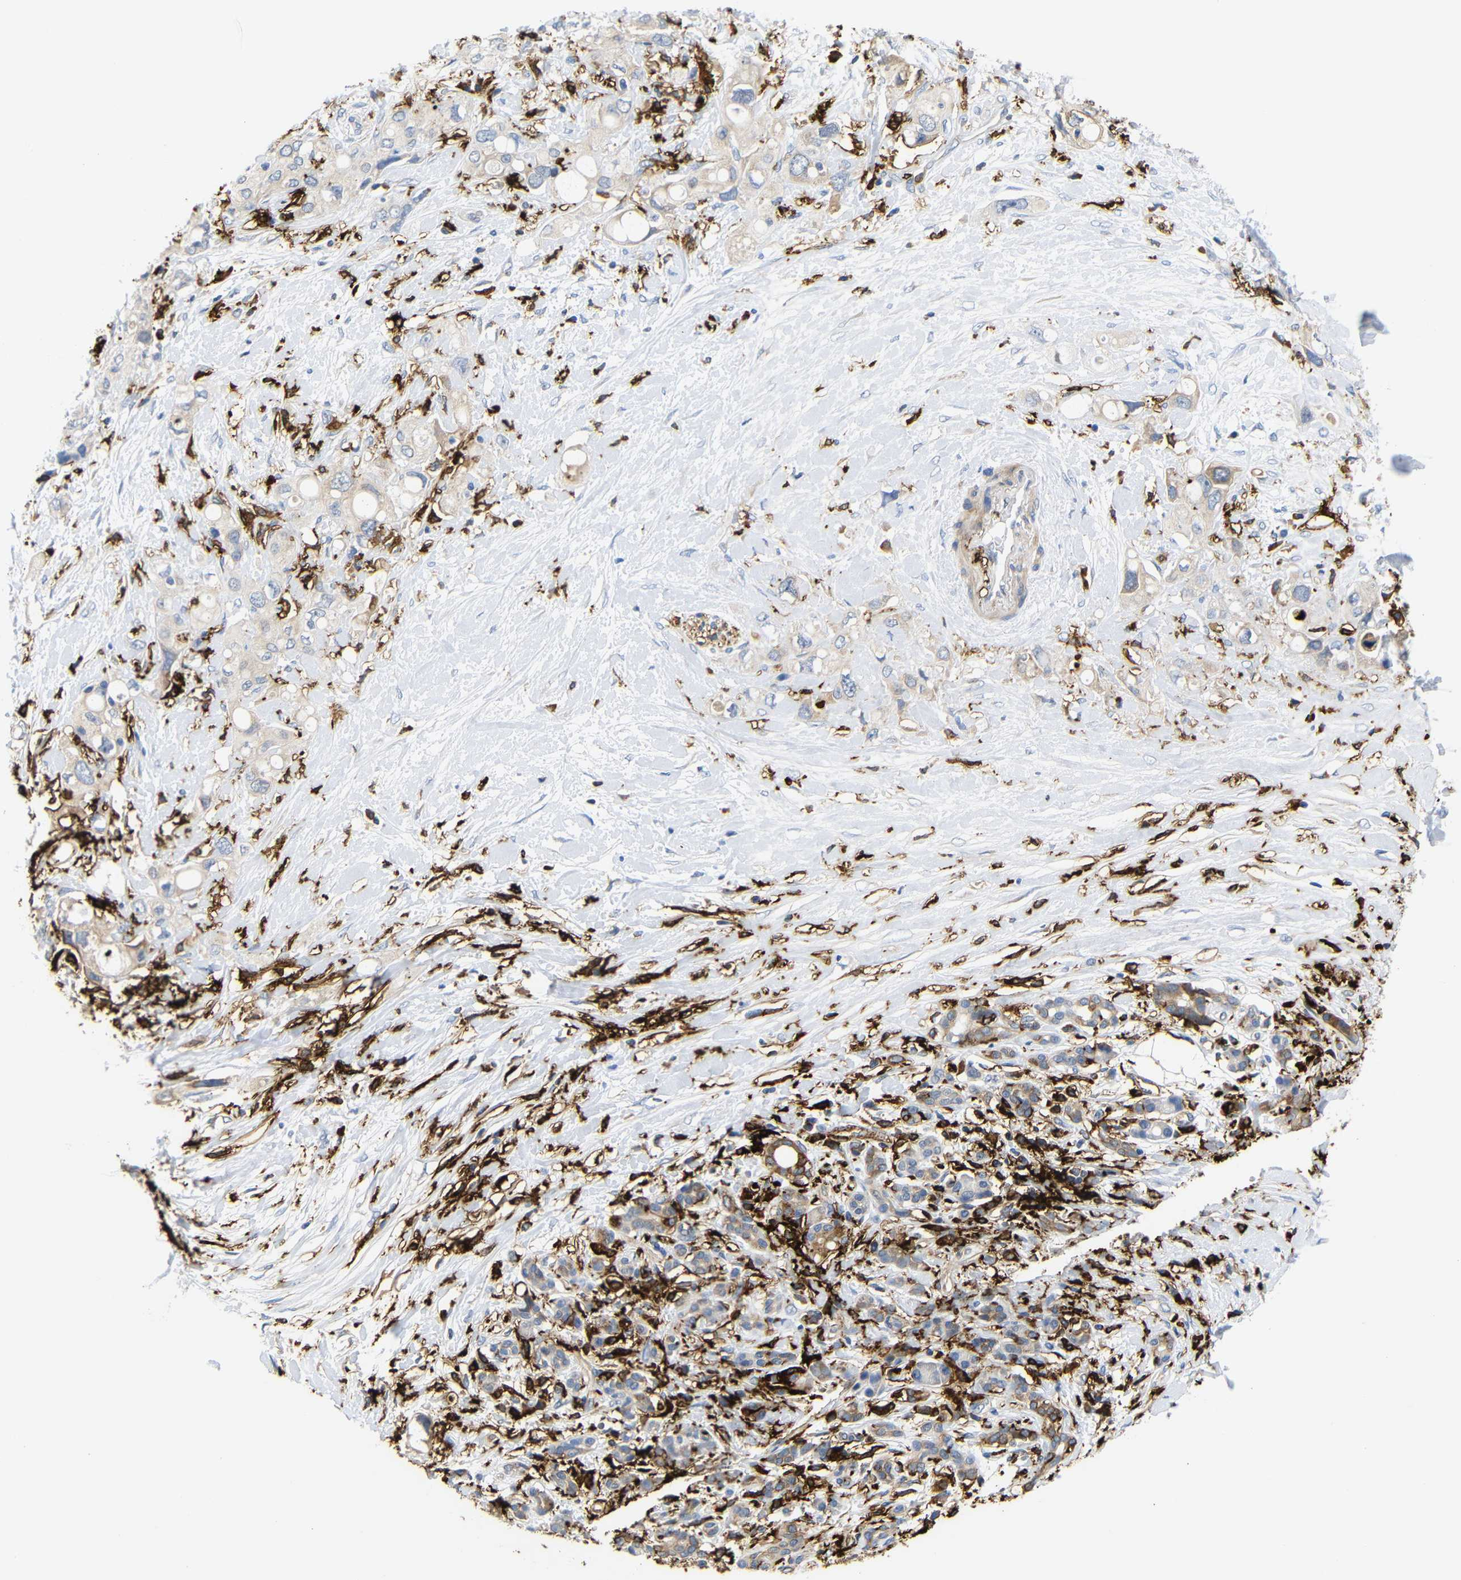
{"staining": {"intensity": "weak", "quantity": ">75%", "location": "cytoplasmic/membranous"}, "tissue": "pancreatic cancer", "cell_type": "Tumor cells", "image_type": "cancer", "snomed": [{"axis": "morphology", "description": "Adenocarcinoma, NOS"}, {"axis": "topography", "description": "Pancreas"}], "caption": "Protein expression analysis of pancreatic cancer reveals weak cytoplasmic/membranous positivity in approximately >75% of tumor cells.", "gene": "HLA-DQB1", "patient": {"sex": "female", "age": 56}}